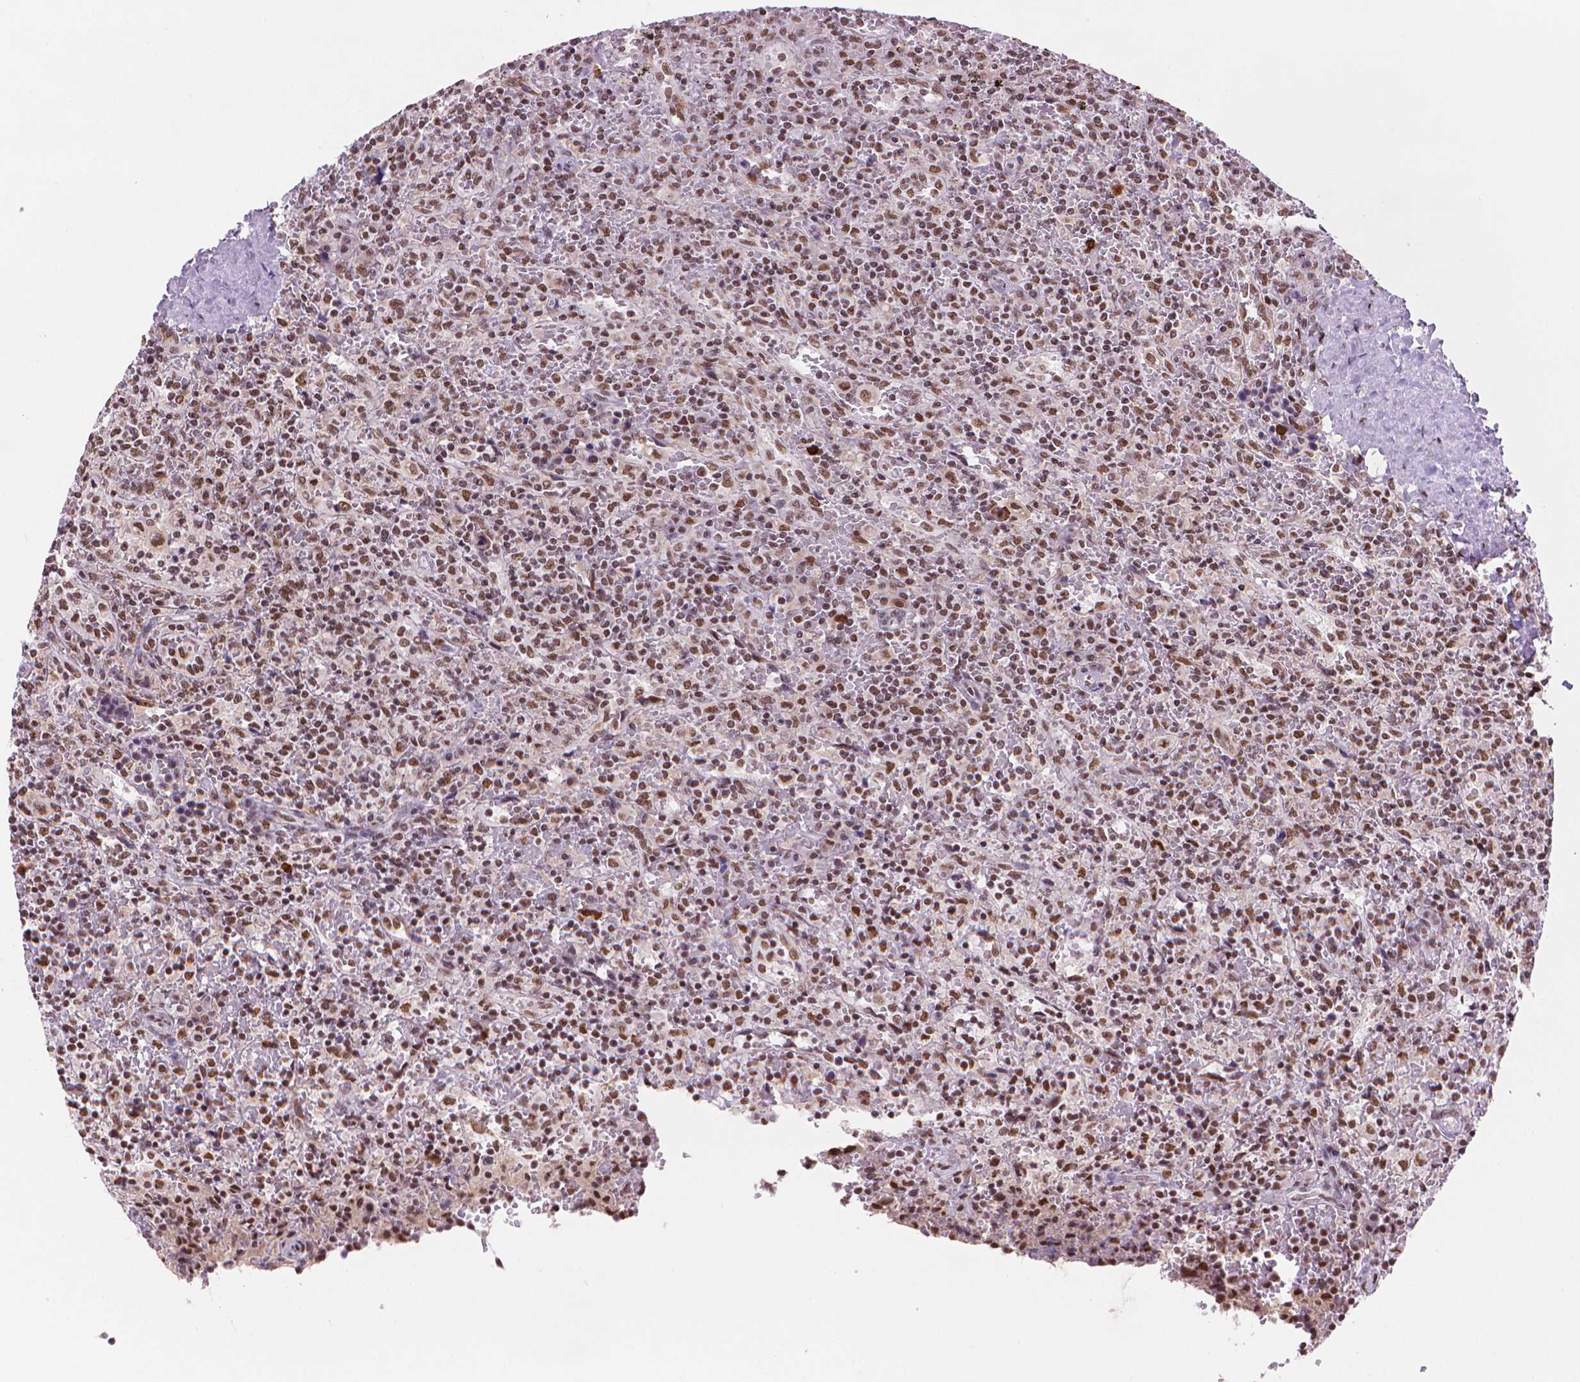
{"staining": {"intensity": "moderate", "quantity": "25%-75%", "location": "nuclear"}, "tissue": "lymphoma", "cell_type": "Tumor cells", "image_type": "cancer", "snomed": [{"axis": "morphology", "description": "Malignant lymphoma, non-Hodgkin's type, Low grade"}, {"axis": "topography", "description": "Spleen"}], "caption": "Lymphoma tissue exhibits moderate nuclear positivity in approximately 25%-75% of tumor cells", "gene": "RPA4", "patient": {"sex": "male", "age": 62}}